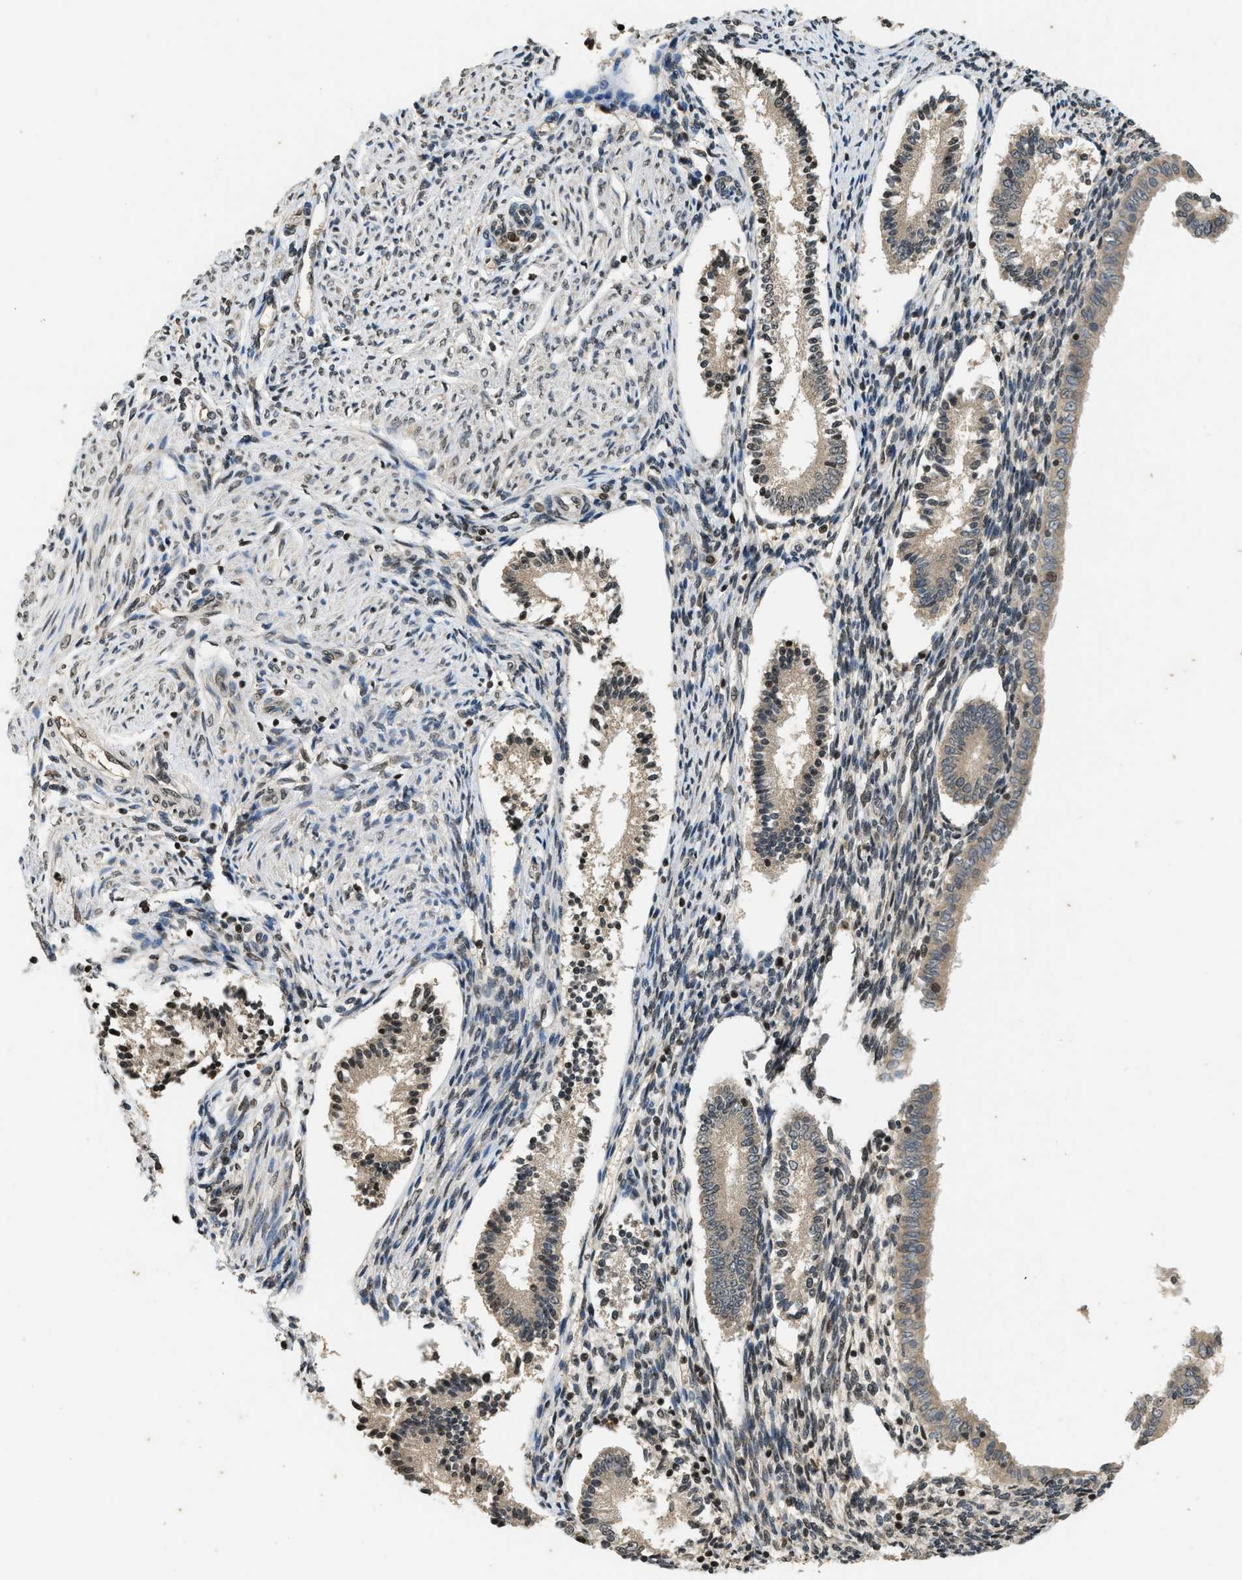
{"staining": {"intensity": "moderate", "quantity": "25%-75%", "location": "nuclear"}, "tissue": "endometrium", "cell_type": "Cells in endometrial stroma", "image_type": "normal", "snomed": [{"axis": "morphology", "description": "Normal tissue, NOS"}, {"axis": "topography", "description": "Endometrium"}], "caption": "Endometrium was stained to show a protein in brown. There is medium levels of moderate nuclear staining in about 25%-75% of cells in endometrial stroma. The protein of interest is shown in brown color, while the nuclei are stained blue.", "gene": "SIAH1", "patient": {"sex": "female", "age": 42}}